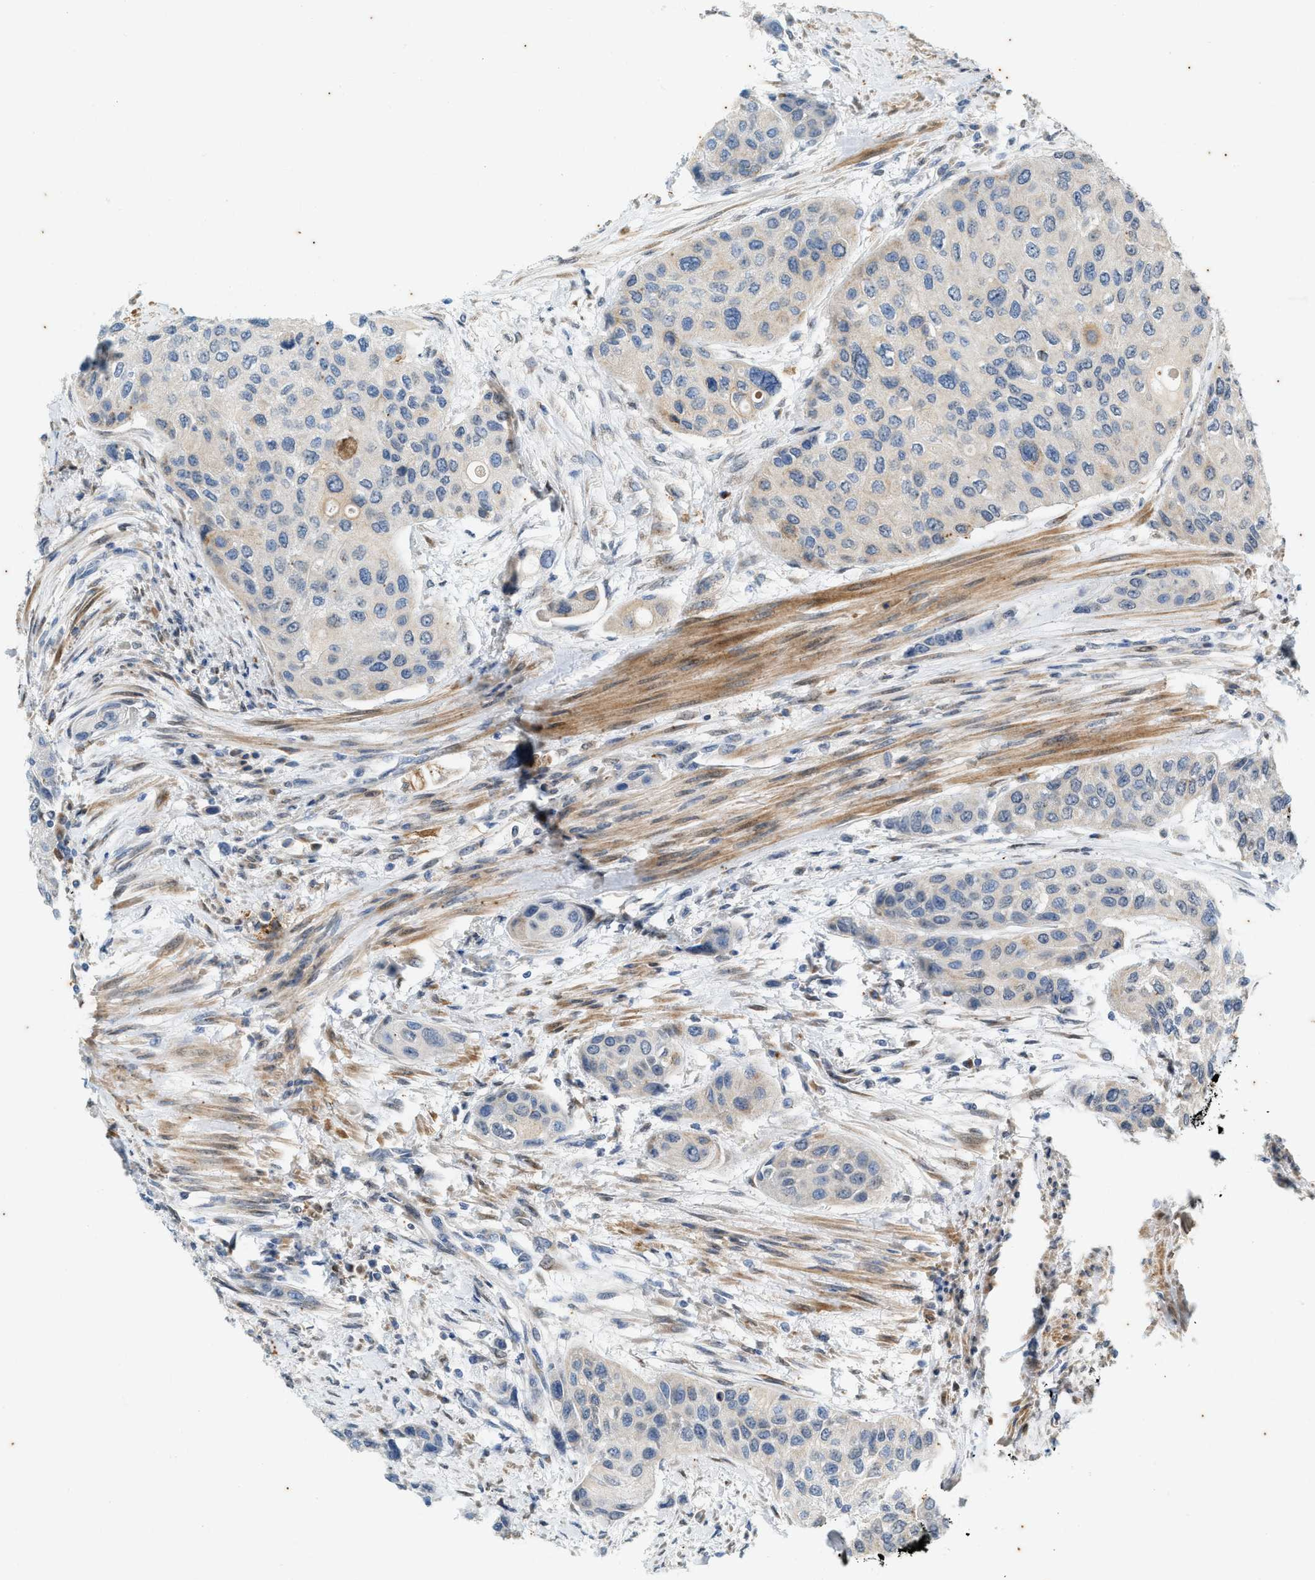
{"staining": {"intensity": "negative", "quantity": "none", "location": "none"}, "tissue": "urothelial cancer", "cell_type": "Tumor cells", "image_type": "cancer", "snomed": [{"axis": "morphology", "description": "Urothelial carcinoma, High grade"}, {"axis": "topography", "description": "Urinary bladder"}], "caption": "This is a photomicrograph of immunohistochemistry (IHC) staining of urothelial cancer, which shows no staining in tumor cells. (DAB IHC, high magnification).", "gene": "CHPF2", "patient": {"sex": "female", "age": 56}}